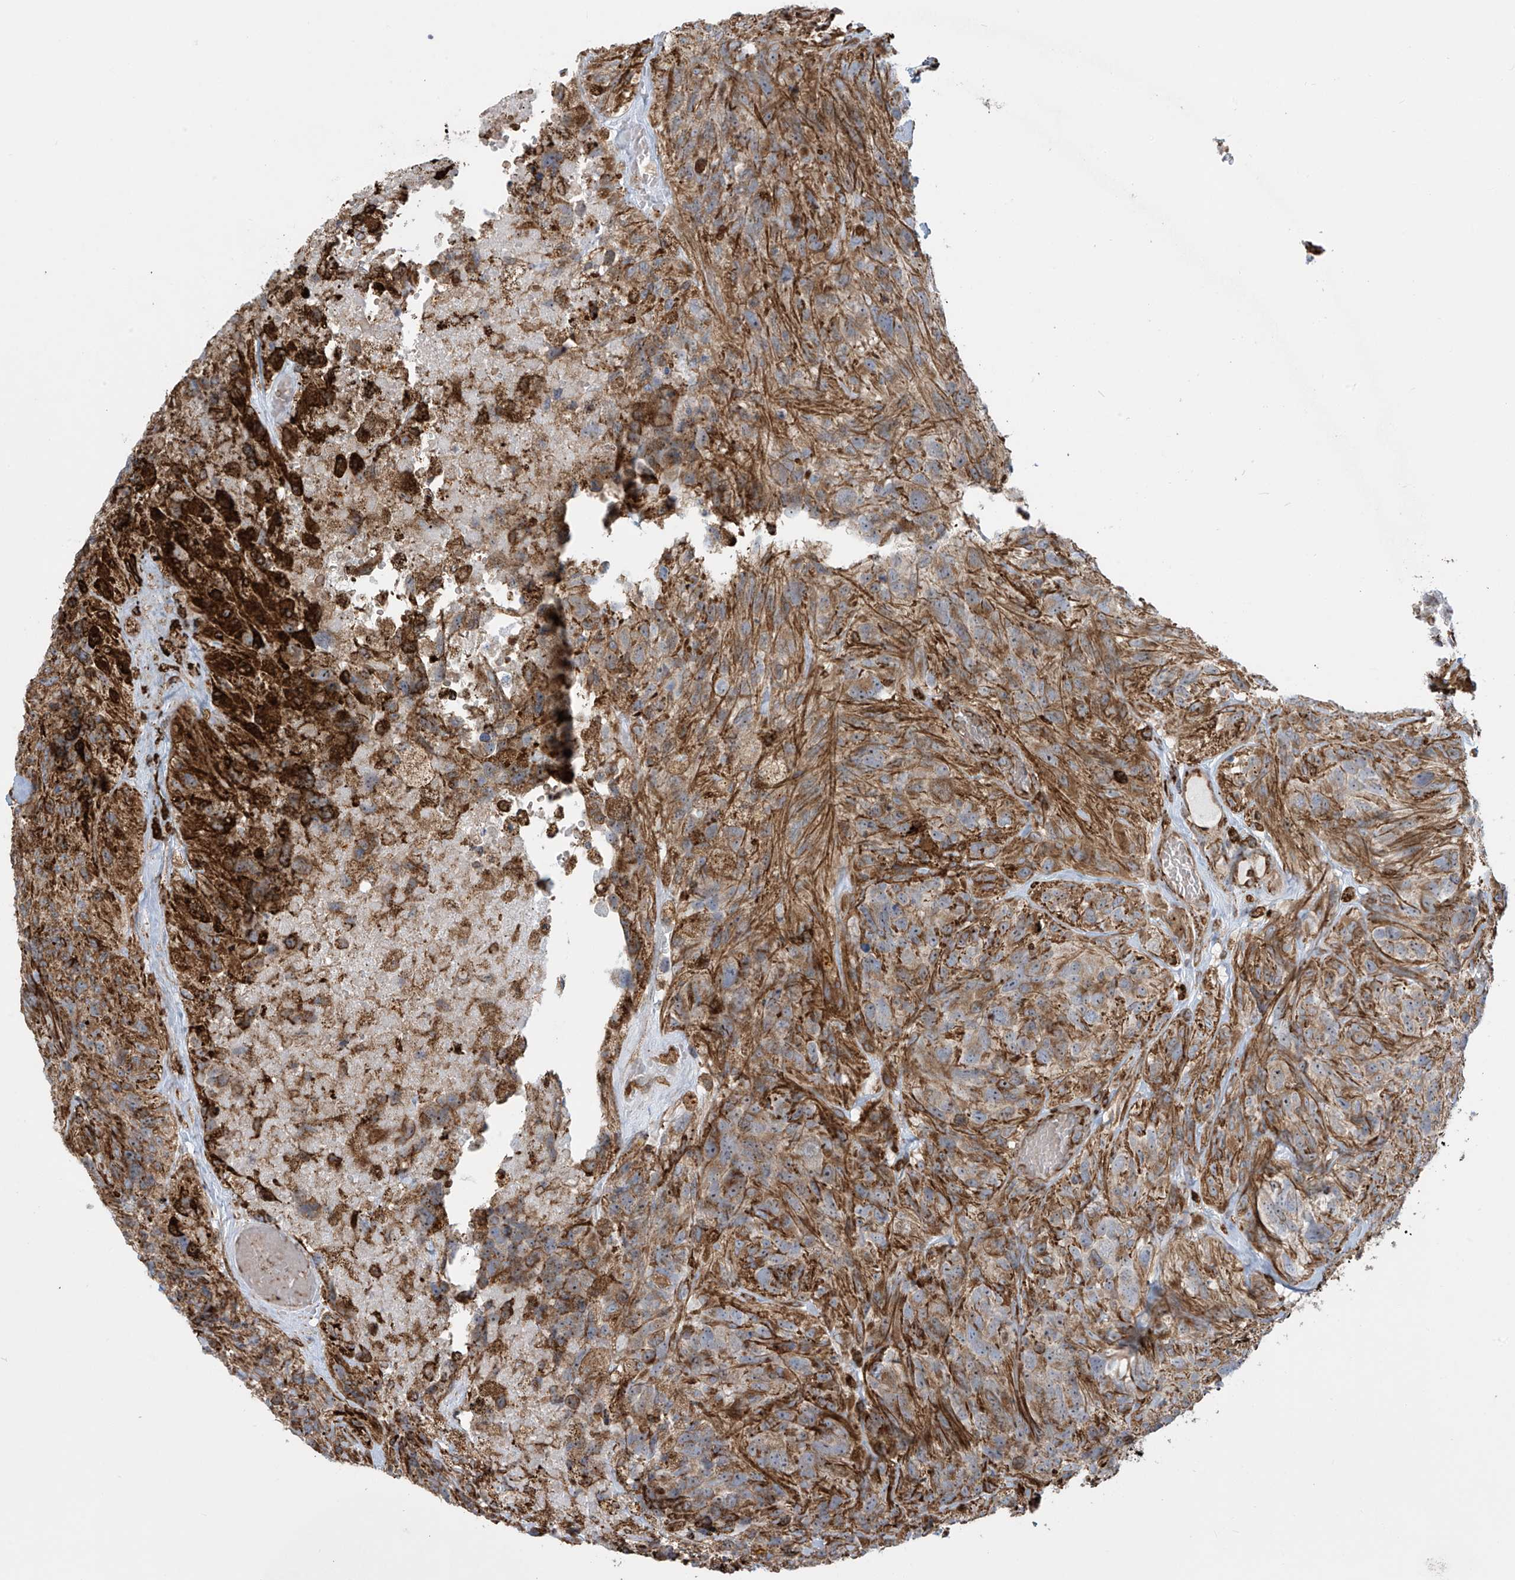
{"staining": {"intensity": "weak", "quantity": "25%-75%", "location": "cytoplasmic/membranous"}, "tissue": "glioma", "cell_type": "Tumor cells", "image_type": "cancer", "snomed": [{"axis": "morphology", "description": "Glioma, malignant, High grade"}, {"axis": "topography", "description": "Brain"}], "caption": "Glioma stained for a protein demonstrates weak cytoplasmic/membranous positivity in tumor cells. (Stains: DAB in brown, nuclei in blue, Microscopy: brightfield microscopy at high magnification).", "gene": "MX1", "patient": {"sex": "male", "age": 69}}